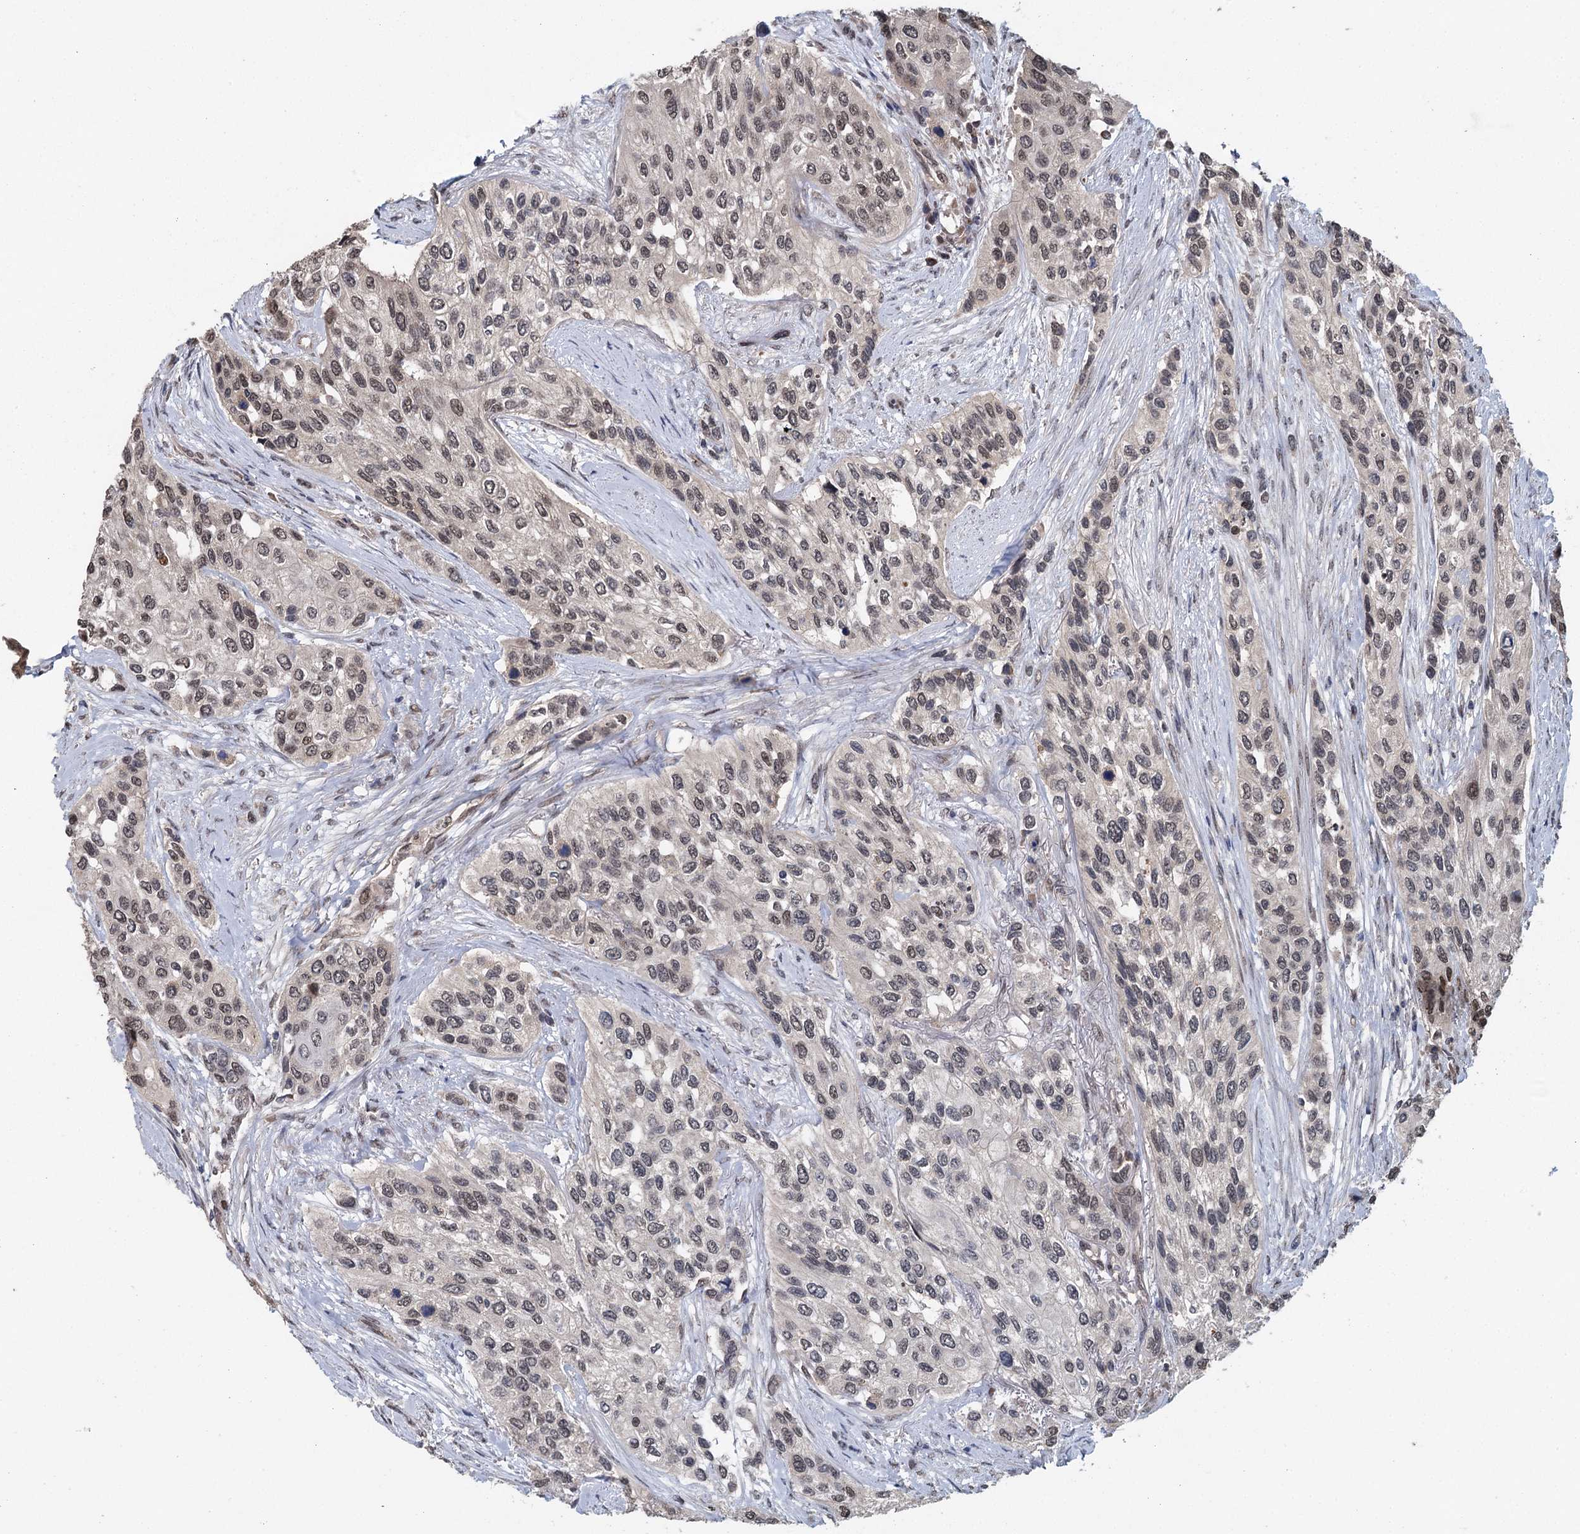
{"staining": {"intensity": "weak", "quantity": "25%-75%", "location": "nuclear"}, "tissue": "urothelial cancer", "cell_type": "Tumor cells", "image_type": "cancer", "snomed": [{"axis": "morphology", "description": "Normal tissue, NOS"}, {"axis": "morphology", "description": "Urothelial carcinoma, High grade"}, {"axis": "topography", "description": "Vascular tissue"}, {"axis": "topography", "description": "Urinary bladder"}], "caption": "This is a photomicrograph of immunohistochemistry (IHC) staining of urothelial carcinoma (high-grade), which shows weak staining in the nuclear of tumor cells.", "gene": "MYG1", "patient": {"sex": "female", "age": 56}}